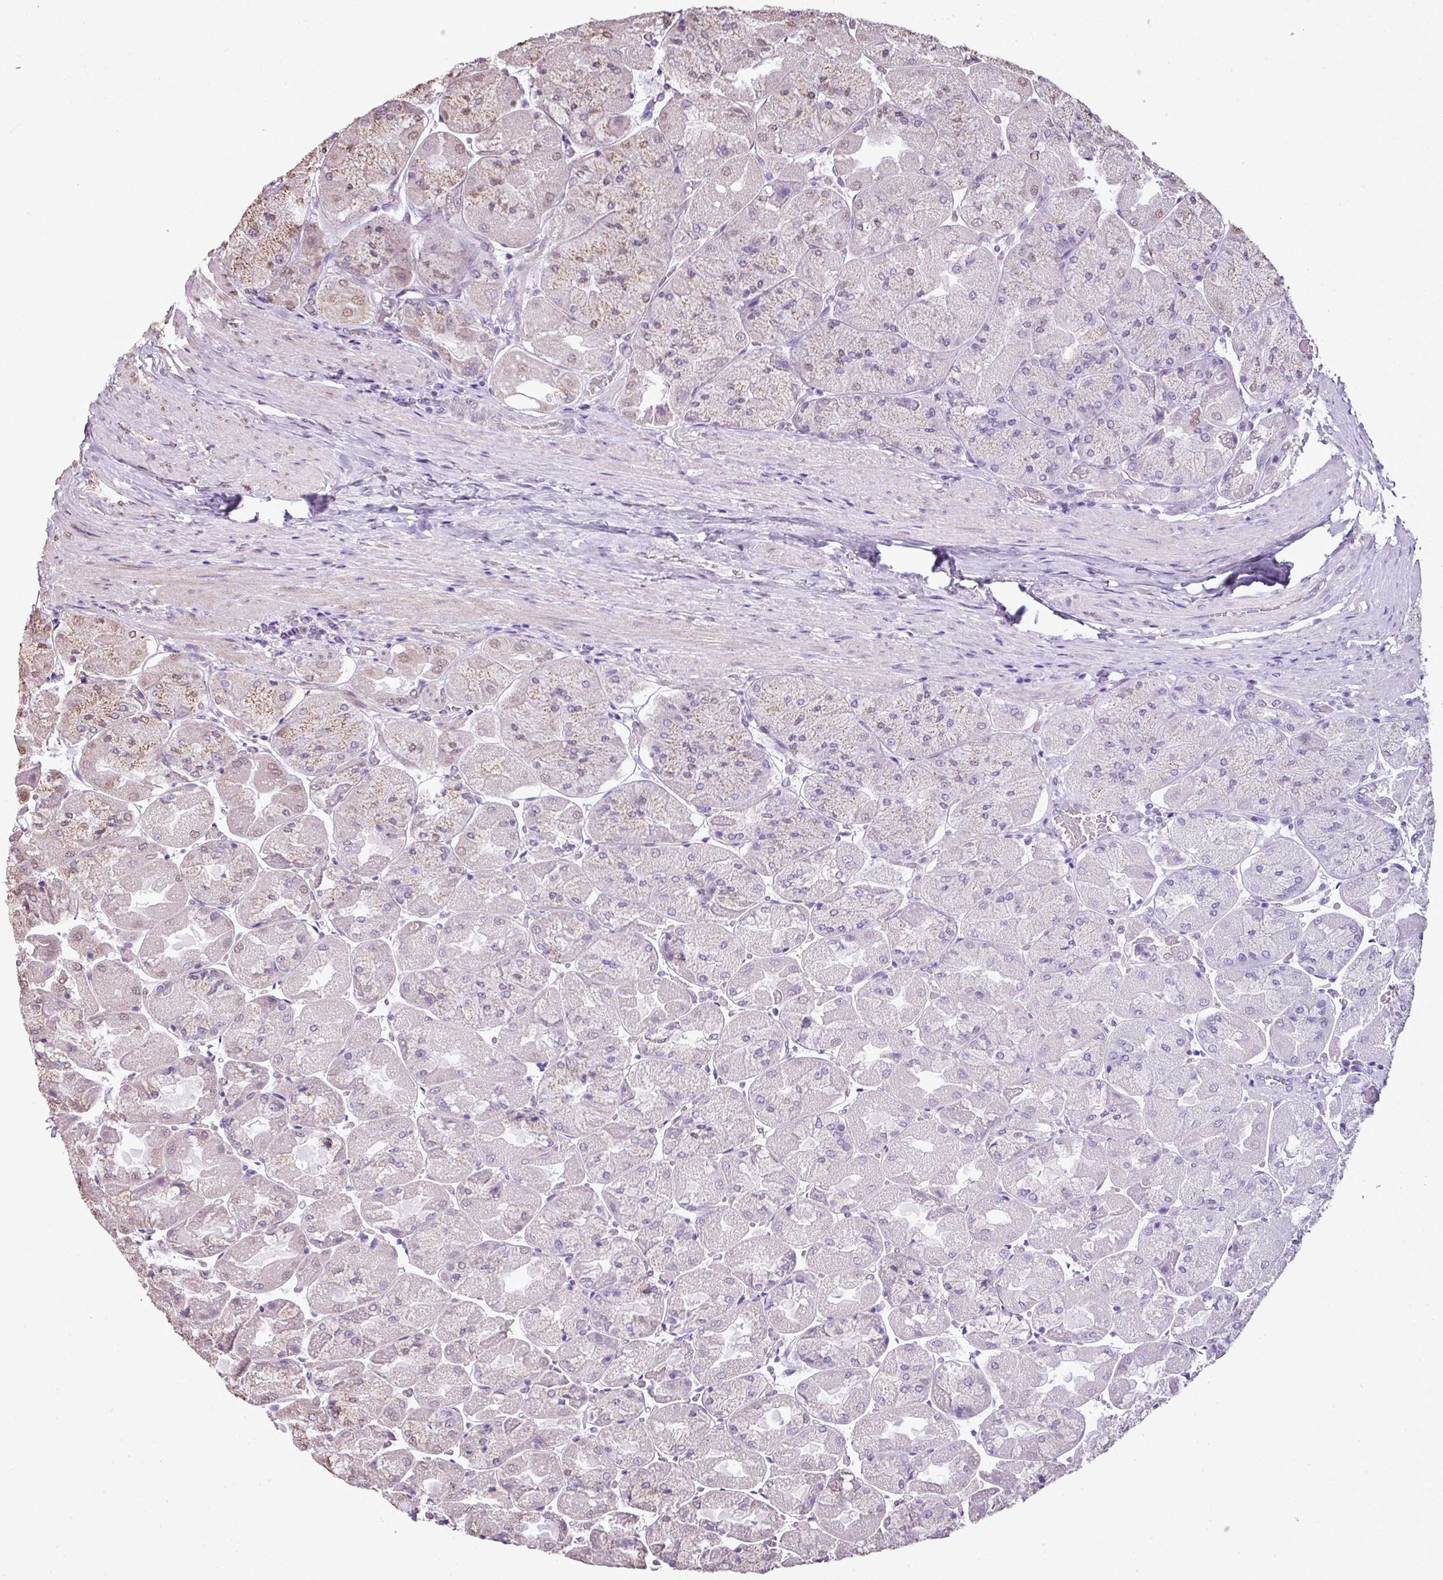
{"staining": {"intensity": "moderate", "quantity": "<25%", "location": "cytoplasmic/membranous"}, "tissue": "stomach", "cell_type": "Glandular cells", "image_type": "normal", "snomed": [{"axis": "morphology", "description": "Normal tissue, NOS"}, {"axis": "topography", "description": "Stomach"}], "caption": "Immunohistochemistry (IHC) photomicrograph of normal stomach: human stomach stained using immunohistochemistry shows low levels of moderate protein expression localized specifically in the cytoplasmic/membranous of glandular cells, appearing as a cytoplasmic/membranous brown color.", "gene": "JPH2", "patient": {"sex": "female", "age": 61}}